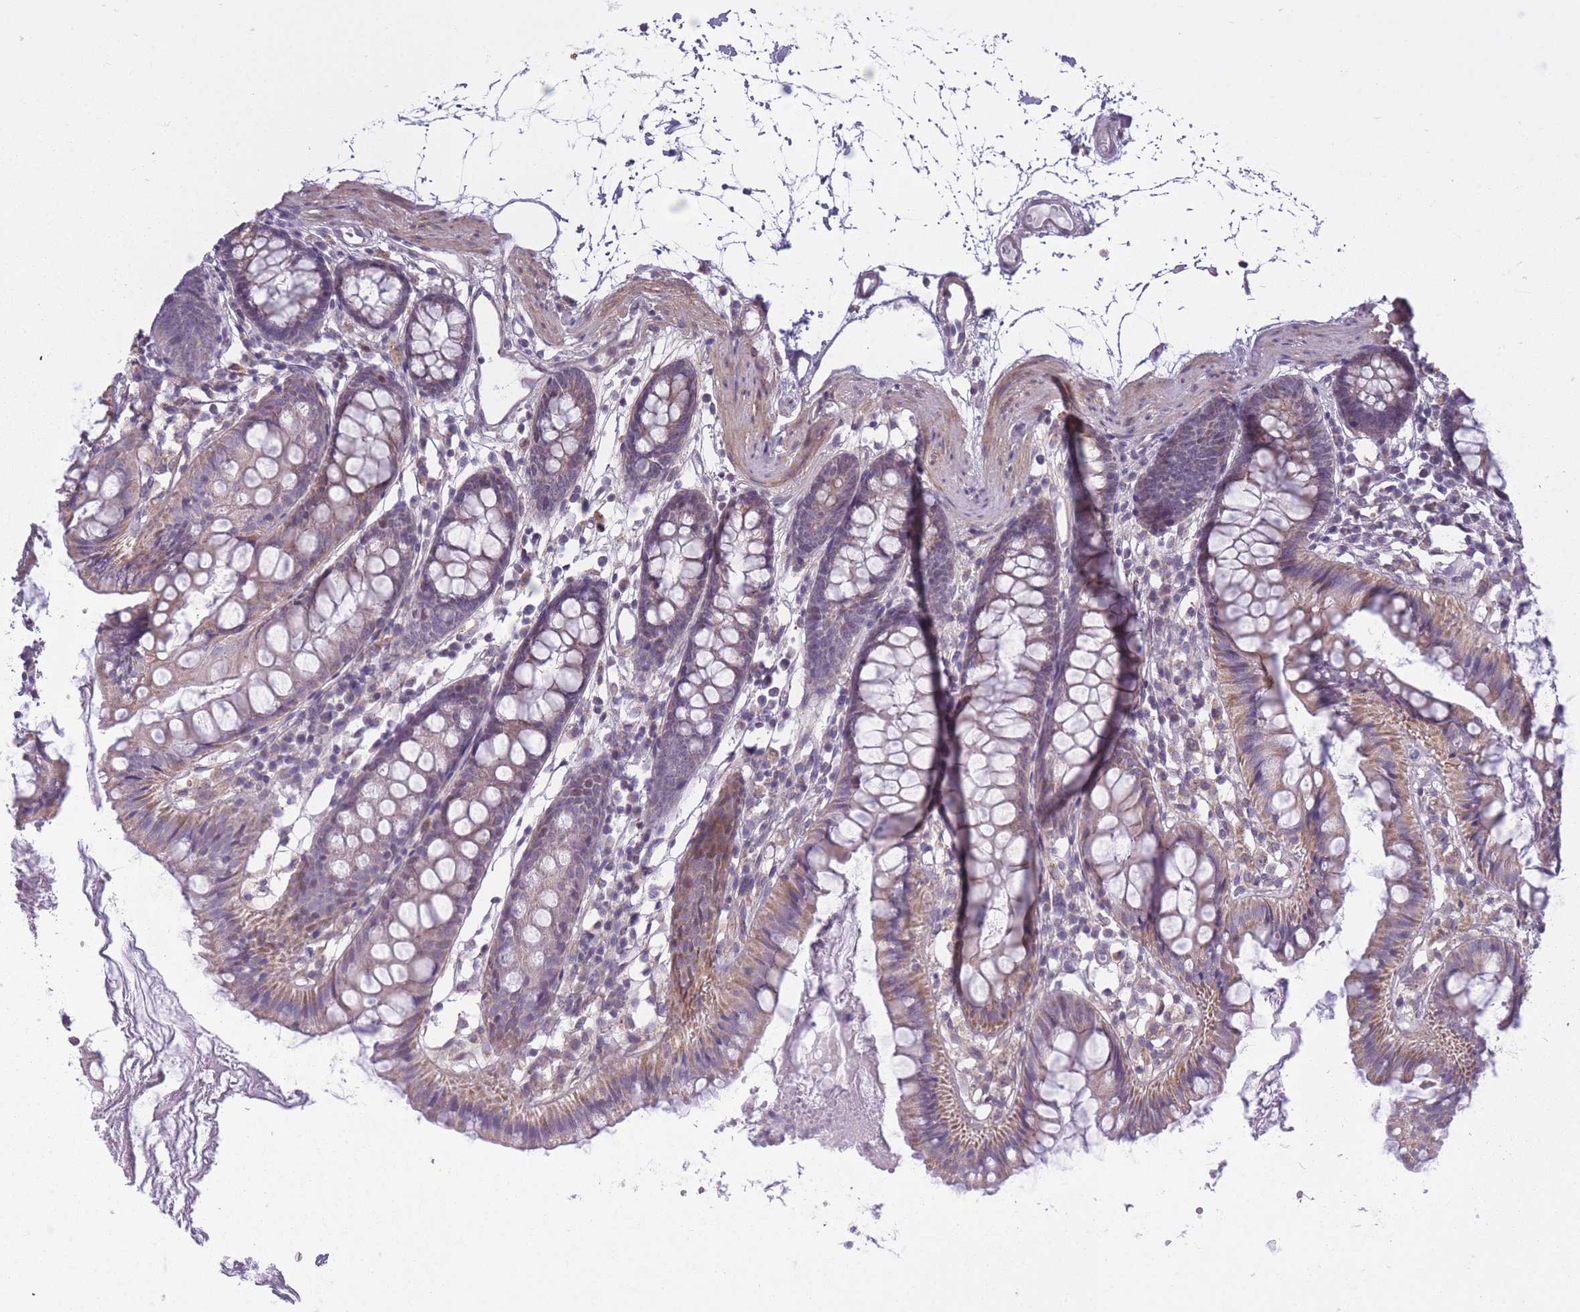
{"staining": {"intensity": "negative", "quantity": "none", "location": "none"}, "tissue": "colon", "cell_type": "Endothelial cells", "image_type": "normal", "snomed": [{"axis": "morphology", "description": "Normal tissue, NOS"}, {"axis": "topography", "description": "Colon"}], "caption": "An immunohistochemistry image of unremarkable colon is shown. There is no staining in endothelial cells of colon. (Brightfield microscopy of DAB immunohistochemistry at high magnification).", "gene": "ZBTB24", "patient": {"sex": "female", "age": 84}}